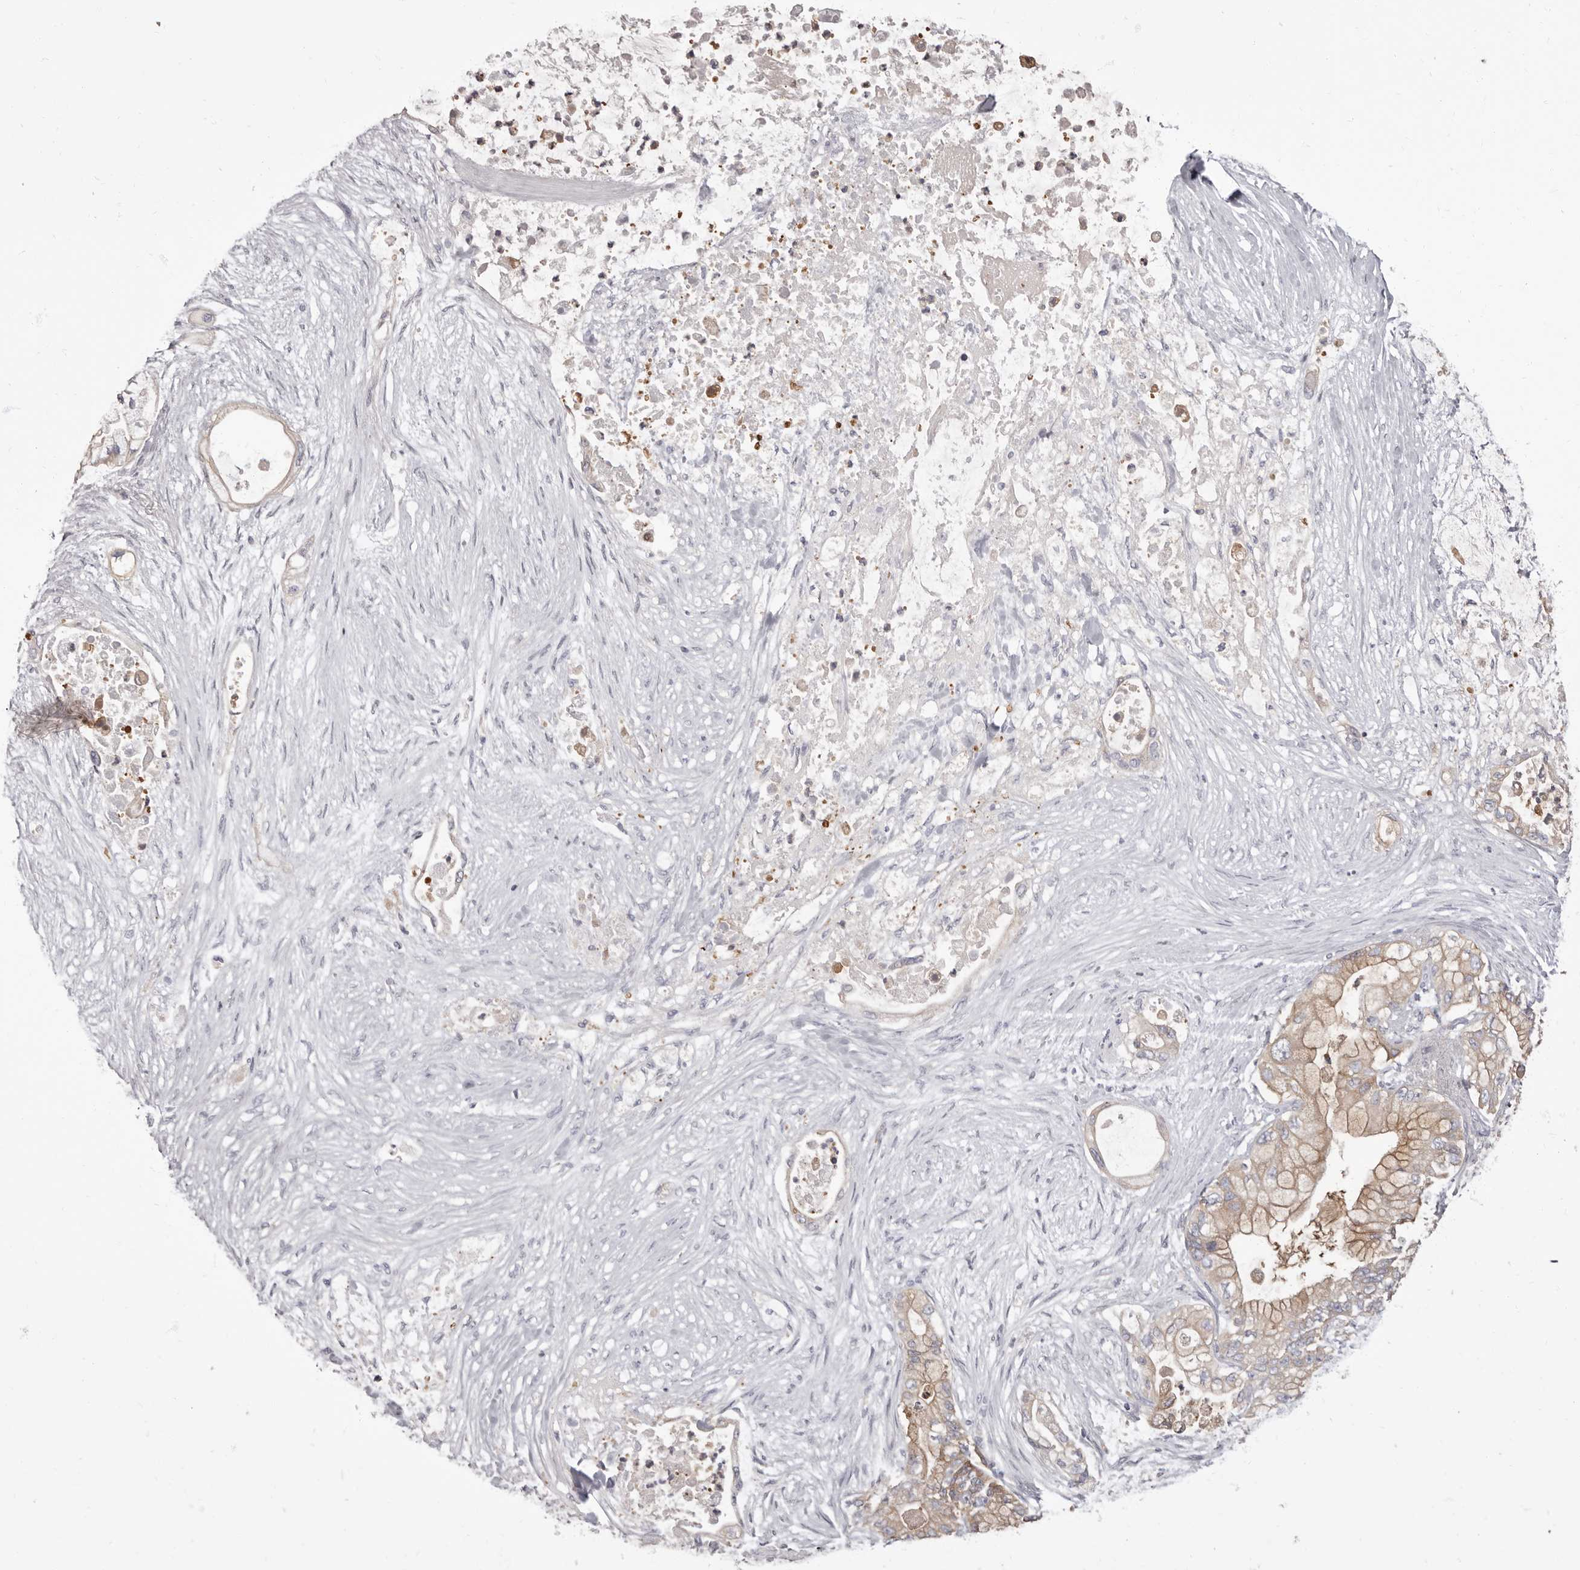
{"staining": {"intensity": "moderate", "quantity": "<25%", "location": "cytoplasmic/membranous"}, "tissue": "pancreatic cancer", "cell_type": "Tumor cells", "image_type": "cancer", "snomed": [{"axis": "morphology", "description": "Adenocarcinoma, NOS"}, {"axis": "topography", "description": "Pancreas"}], "caption": "Tumor cells display low levels of moderate cytoplasmic/membranous staining in about <25% of cells in pancreatic cancer. (brown staining indicates protein expression, while blue staining denotes nuclei).", "gene": "APEH", "patient": {"sex": "male", "age": 53}}